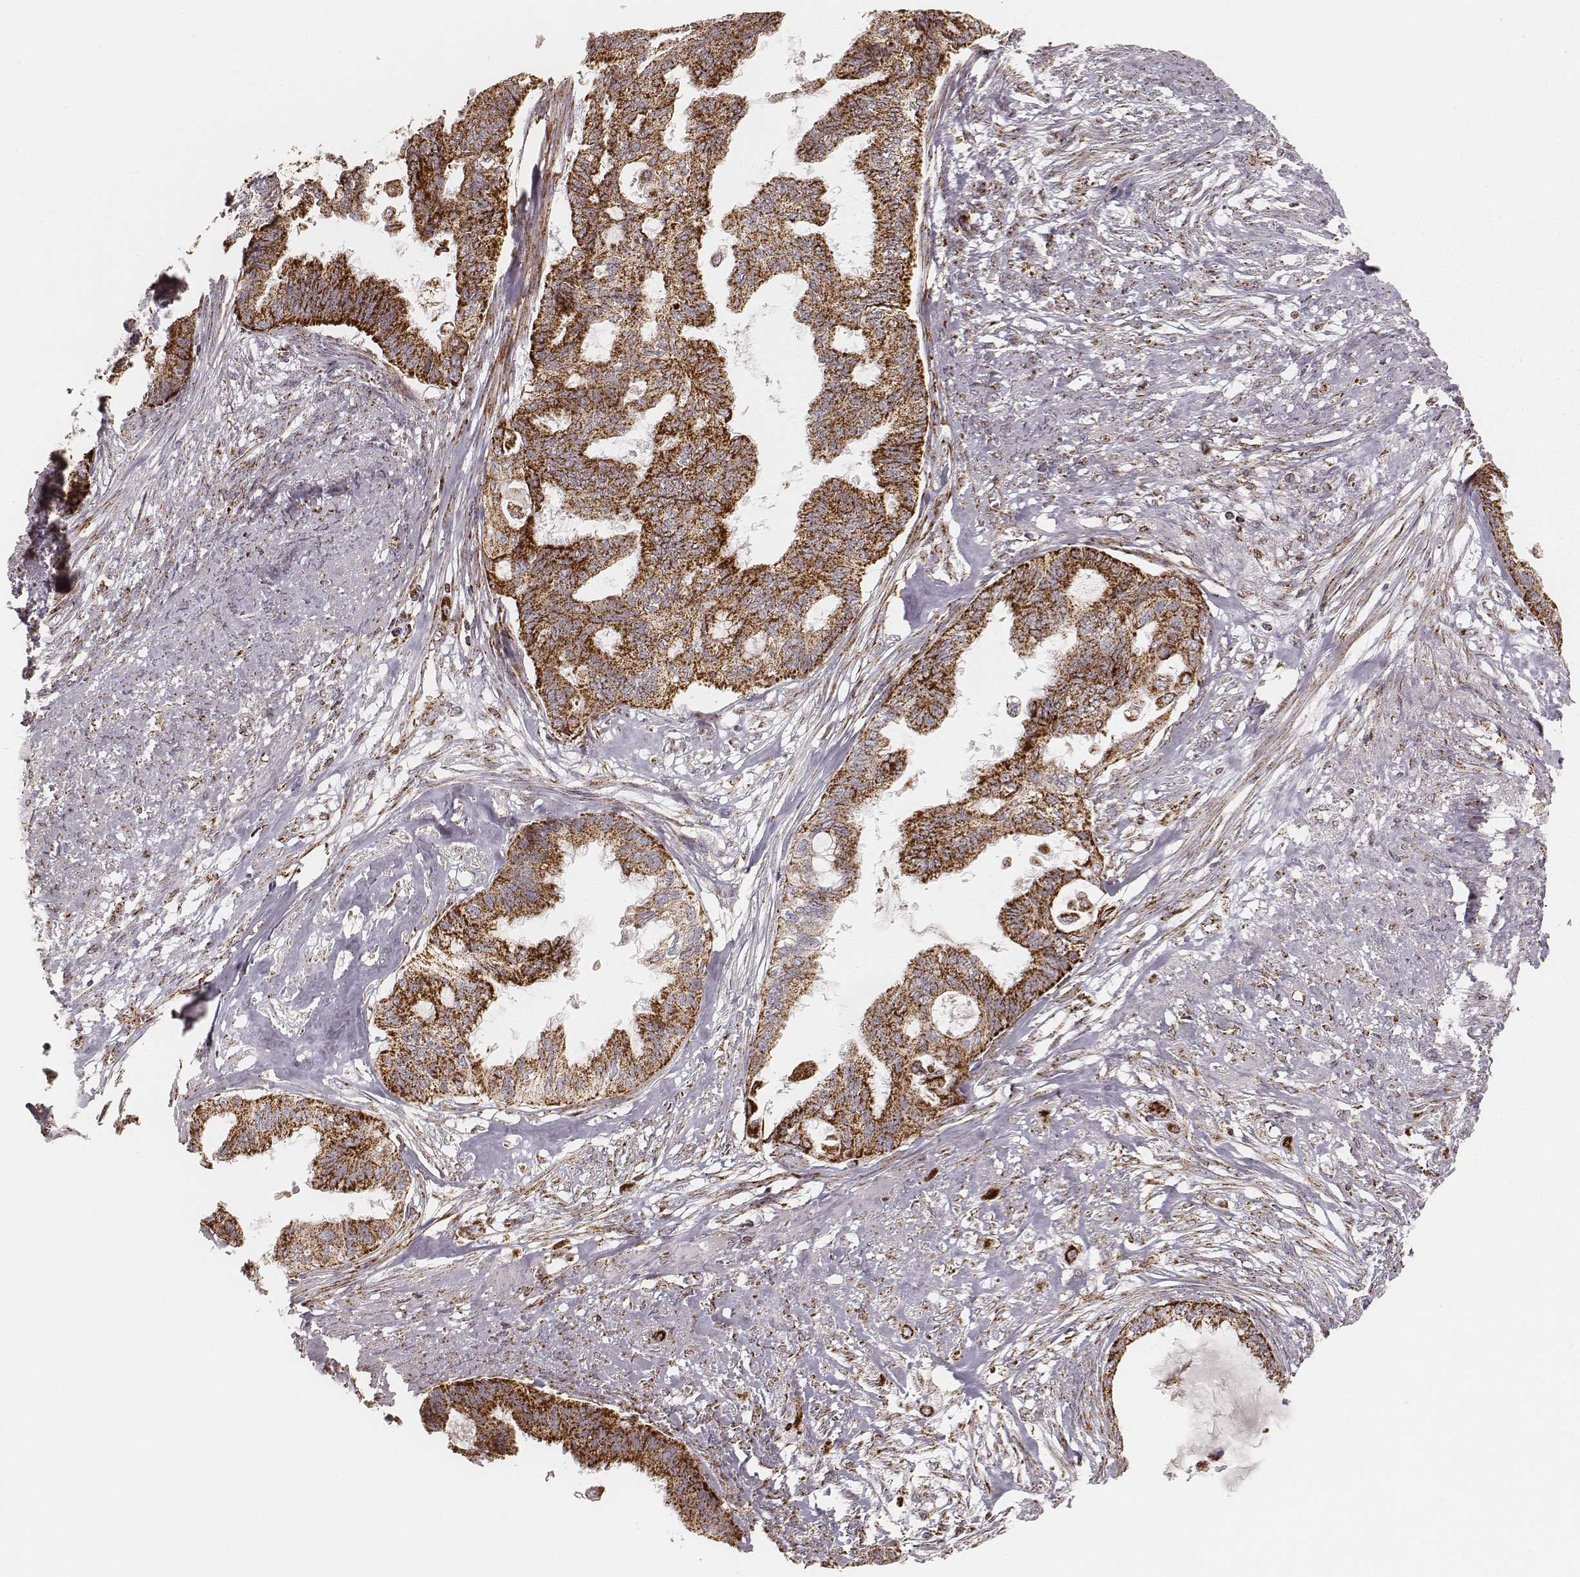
{"staining": {"intensity": "strong", "quantity": ">75%", "location": "cytoplasmic/membranous"}, "tissue": "endometrial cancer", "cell_type": "Tumor cells", "image_type": "cancer", "snomed": [{"axis": "morphology", "description": "Adenocarcinoma, NOS"}, {"axis": "topography", "description": "Endometrium"}], "caption": "IHC image of endometrial adenocarcinoma stained for a protein (brown), which displays high levels of strong cytoplasmic/membranous expression in approximately >75% of tumor cells.", "gene": "CS", "patient": {"sex": "female", "age": 86}}